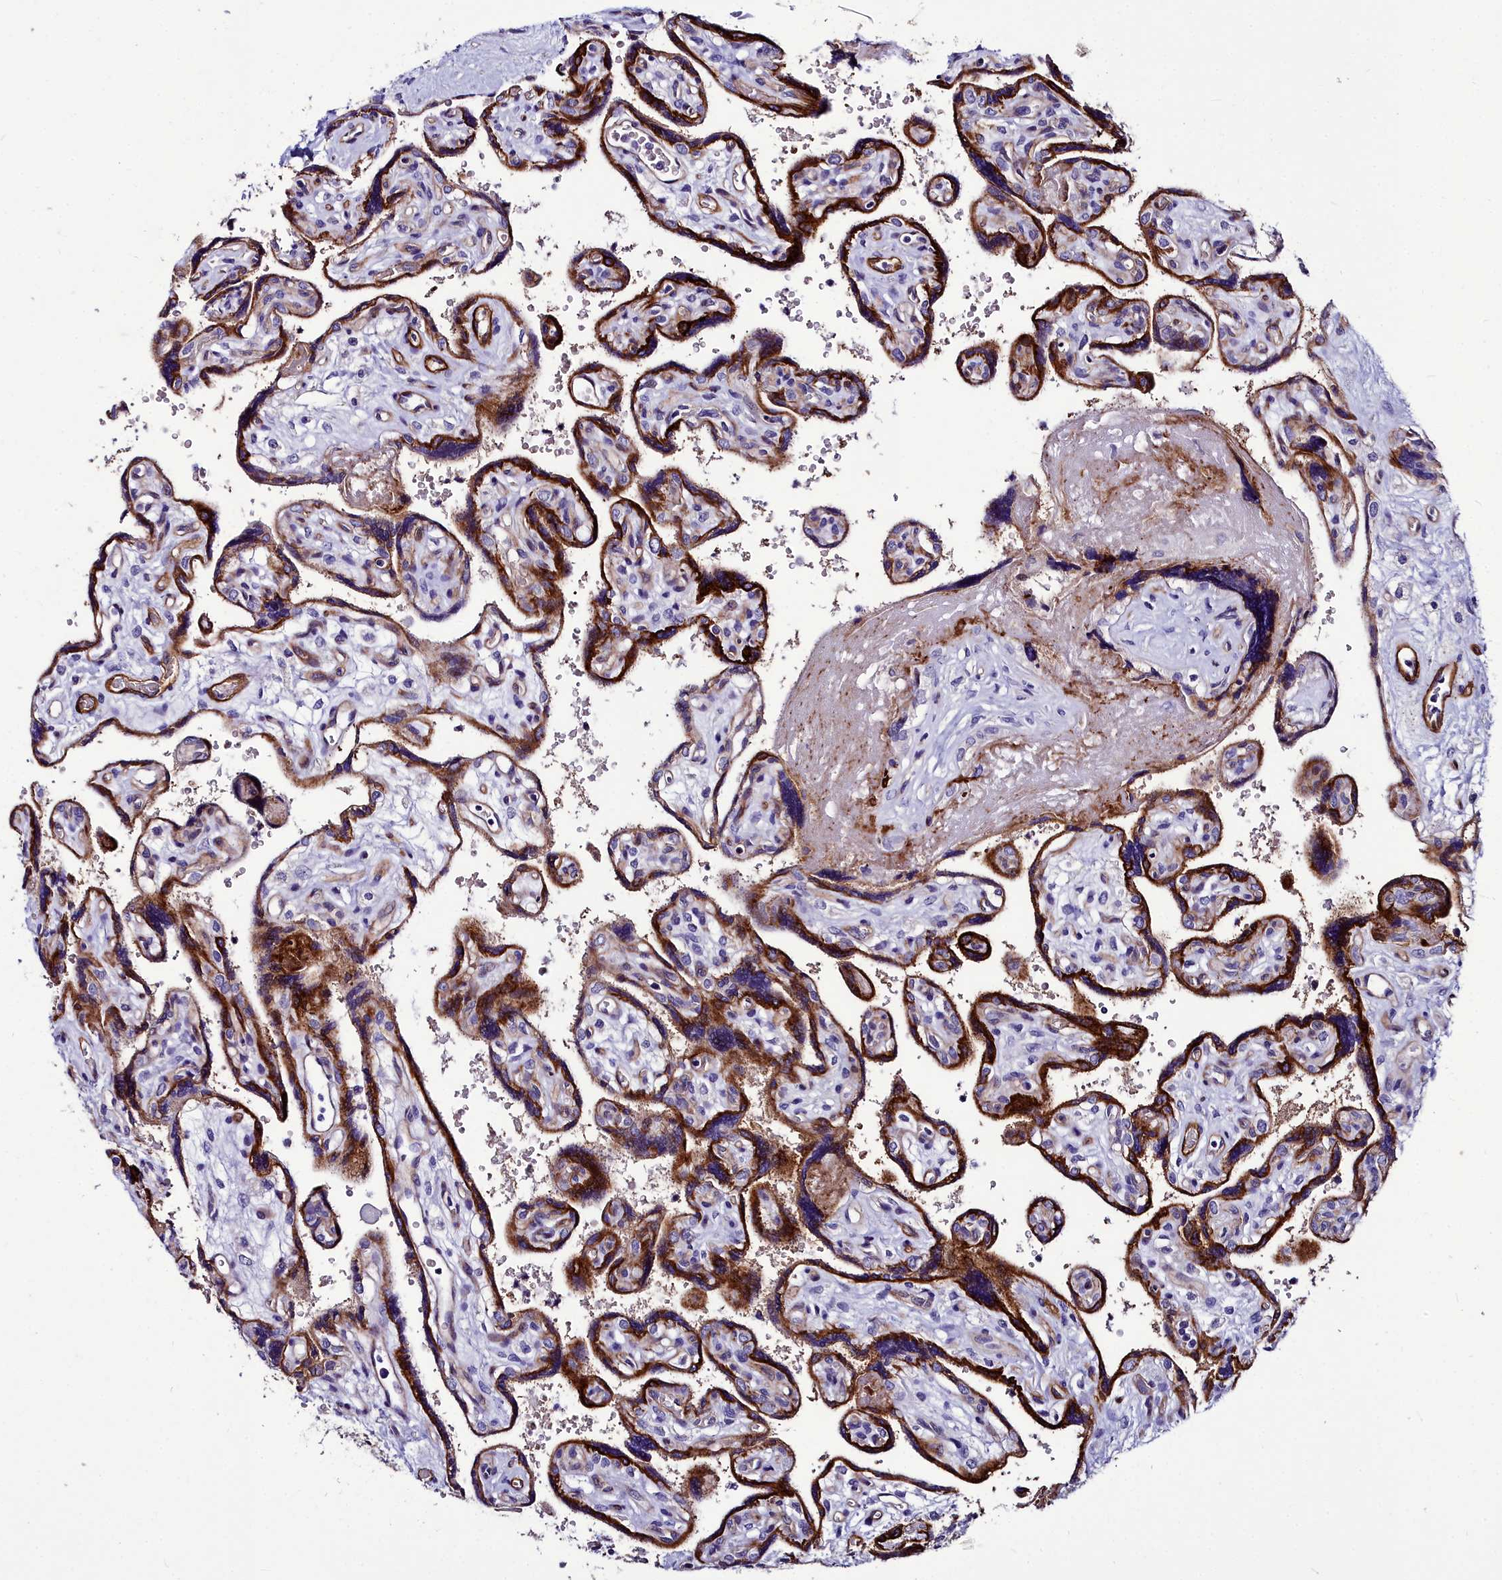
{"staining": {"intensity": "strong", "quantity": "25%-75%", "location": "cytoplasmic/membranous"}, "tissue": "placenta", "cell_type": "Trophoblastic cells", "image_type": "normal", "snomed": [{"axis": "morphology", "description": "Normal tissue, NOS"}, {"axis": "topography", "description": "Placenta"}], "caption": "Trophoblastic cells exhibit high levels of strong cytoplasmic/membranous staining in approximately 25%-75% of cells in normal human placenta. Ihc stains the protein in brown and the nuclei are stained blue.", "gene": "CYP4F11", "patient": {"sex": "female", "age": 39}}